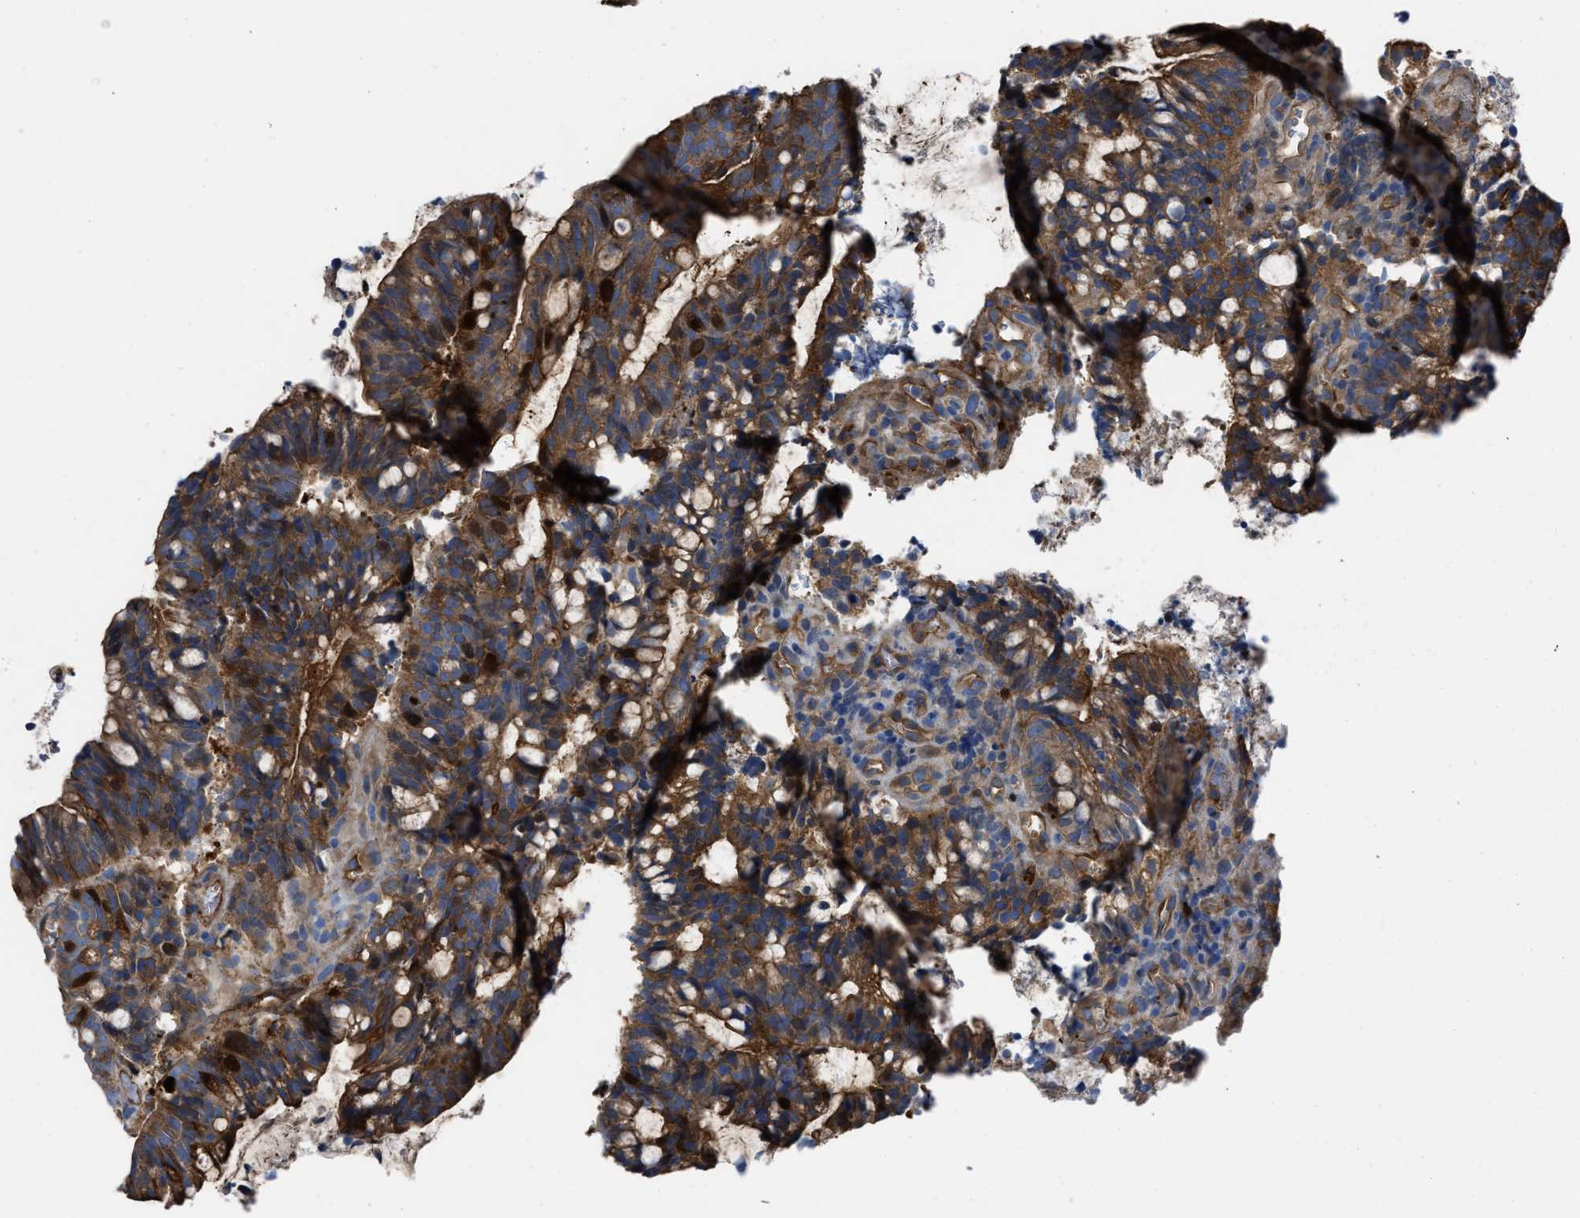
{"staining": {"intensity": "moderate", "quantity": ">75%", "location": "cytoplasmic/membranous"}, "tissue": "colorectal cancer", "cell_type": "Tumor cells", "image_type": "cancer", "snomed": [{"axis": "morphology", "description": "Adenocarcinoma, NOS"}, {"axis": "topography", "description": "Colon"}], "caption": "Moderate cytoplasmic/membranous staining is appreciated in approximately >75% of tumor cells in colorectal cancer.", "gene": "TRIOBP", "patient": {"sex": "female", "age": 66}}